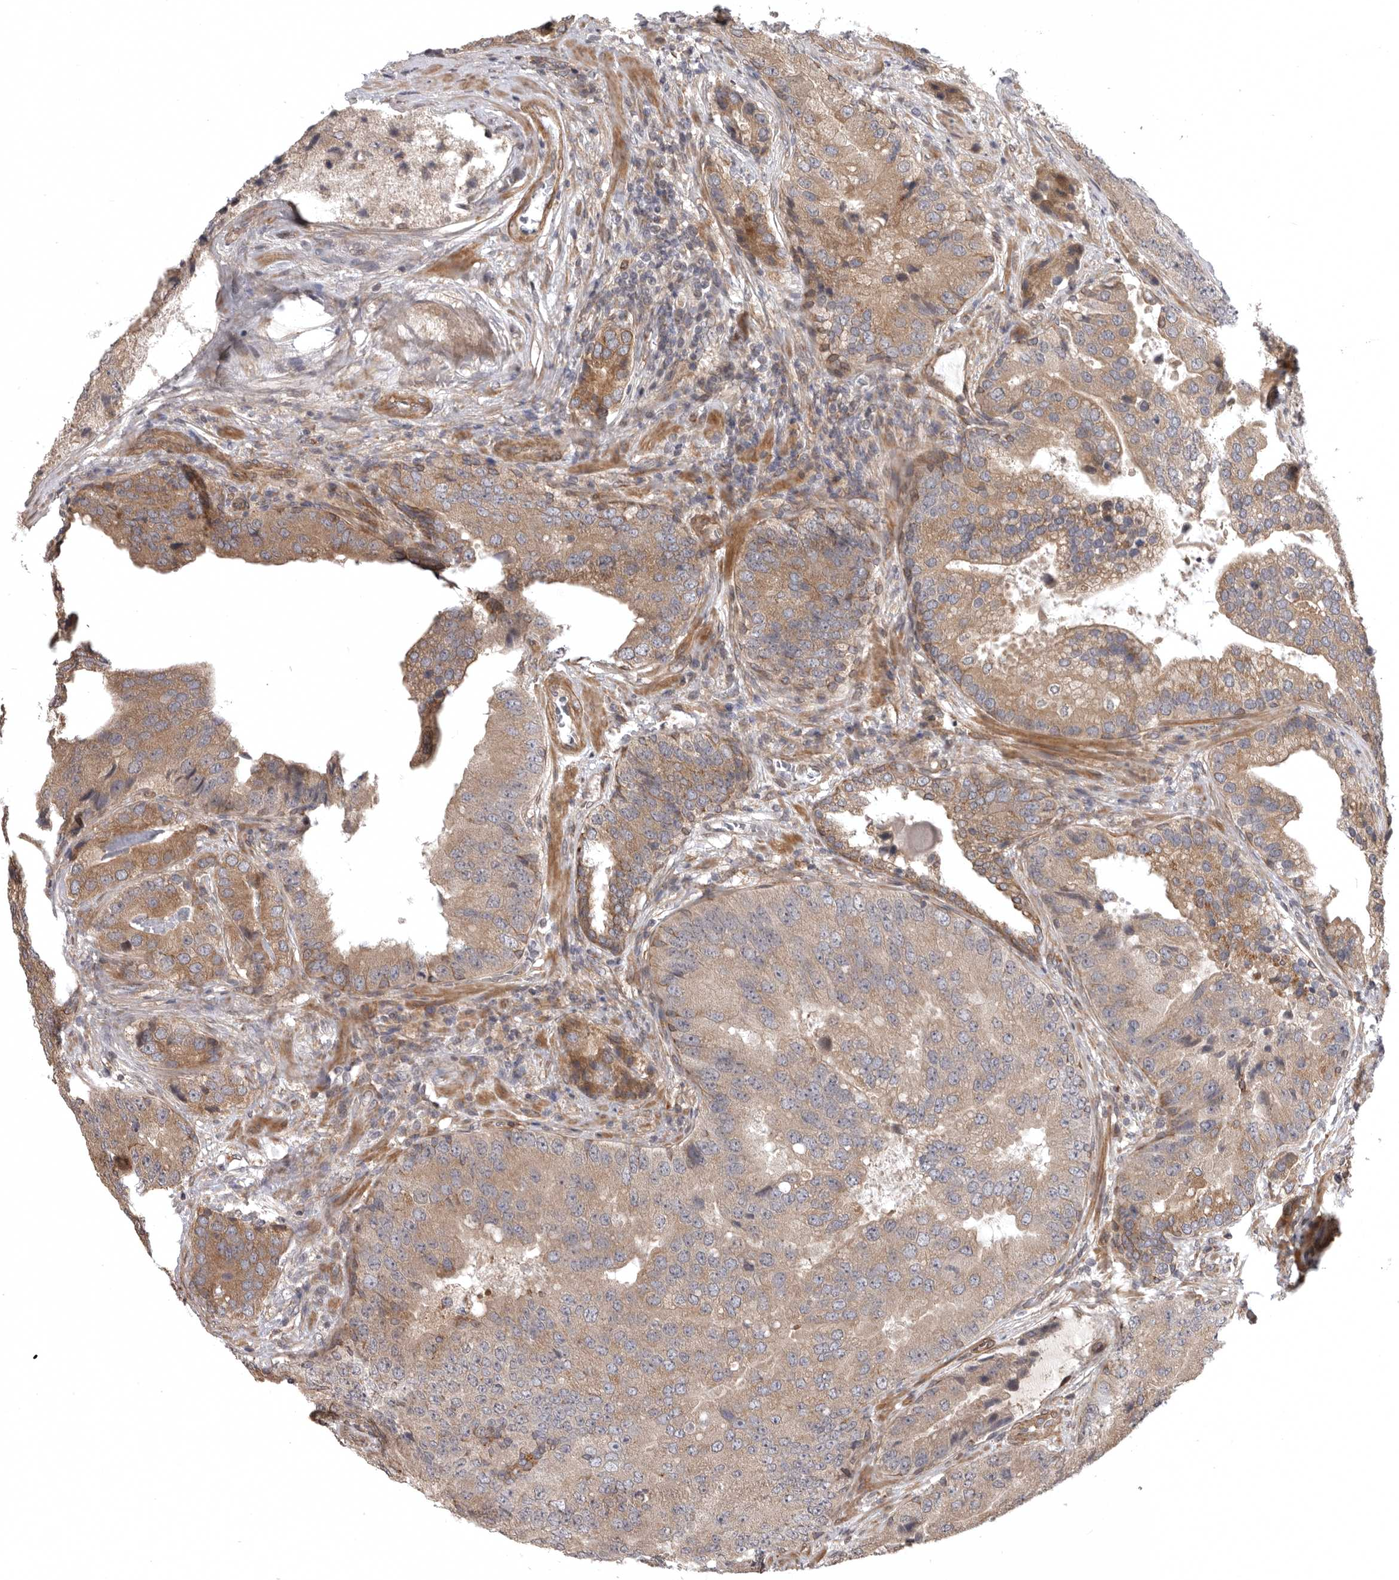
{"staining": {"intensity": "moderate", "quantity": "25%-75%", "location": "cytoplasmic/membranous"}, "tissue": "prostate cancer", "cell_type": "Tumor cells", "image_type": "cancer", "snomed": [{"axis": "morphology", "description": "Adenocarcinoma, High grade"}, {"axis": "topography", "description": "Prostate"}], "caption": "Moderate cytoplasmic/membranous protein staining is present in about 25%-75% of tumor cells in prostate cancer (high-grade adenocarcinoma). (IHC, brightfield microscopy, high magnification).", "gene": "CUEDC1", "patient": {"sex": "male", "age": 70}}